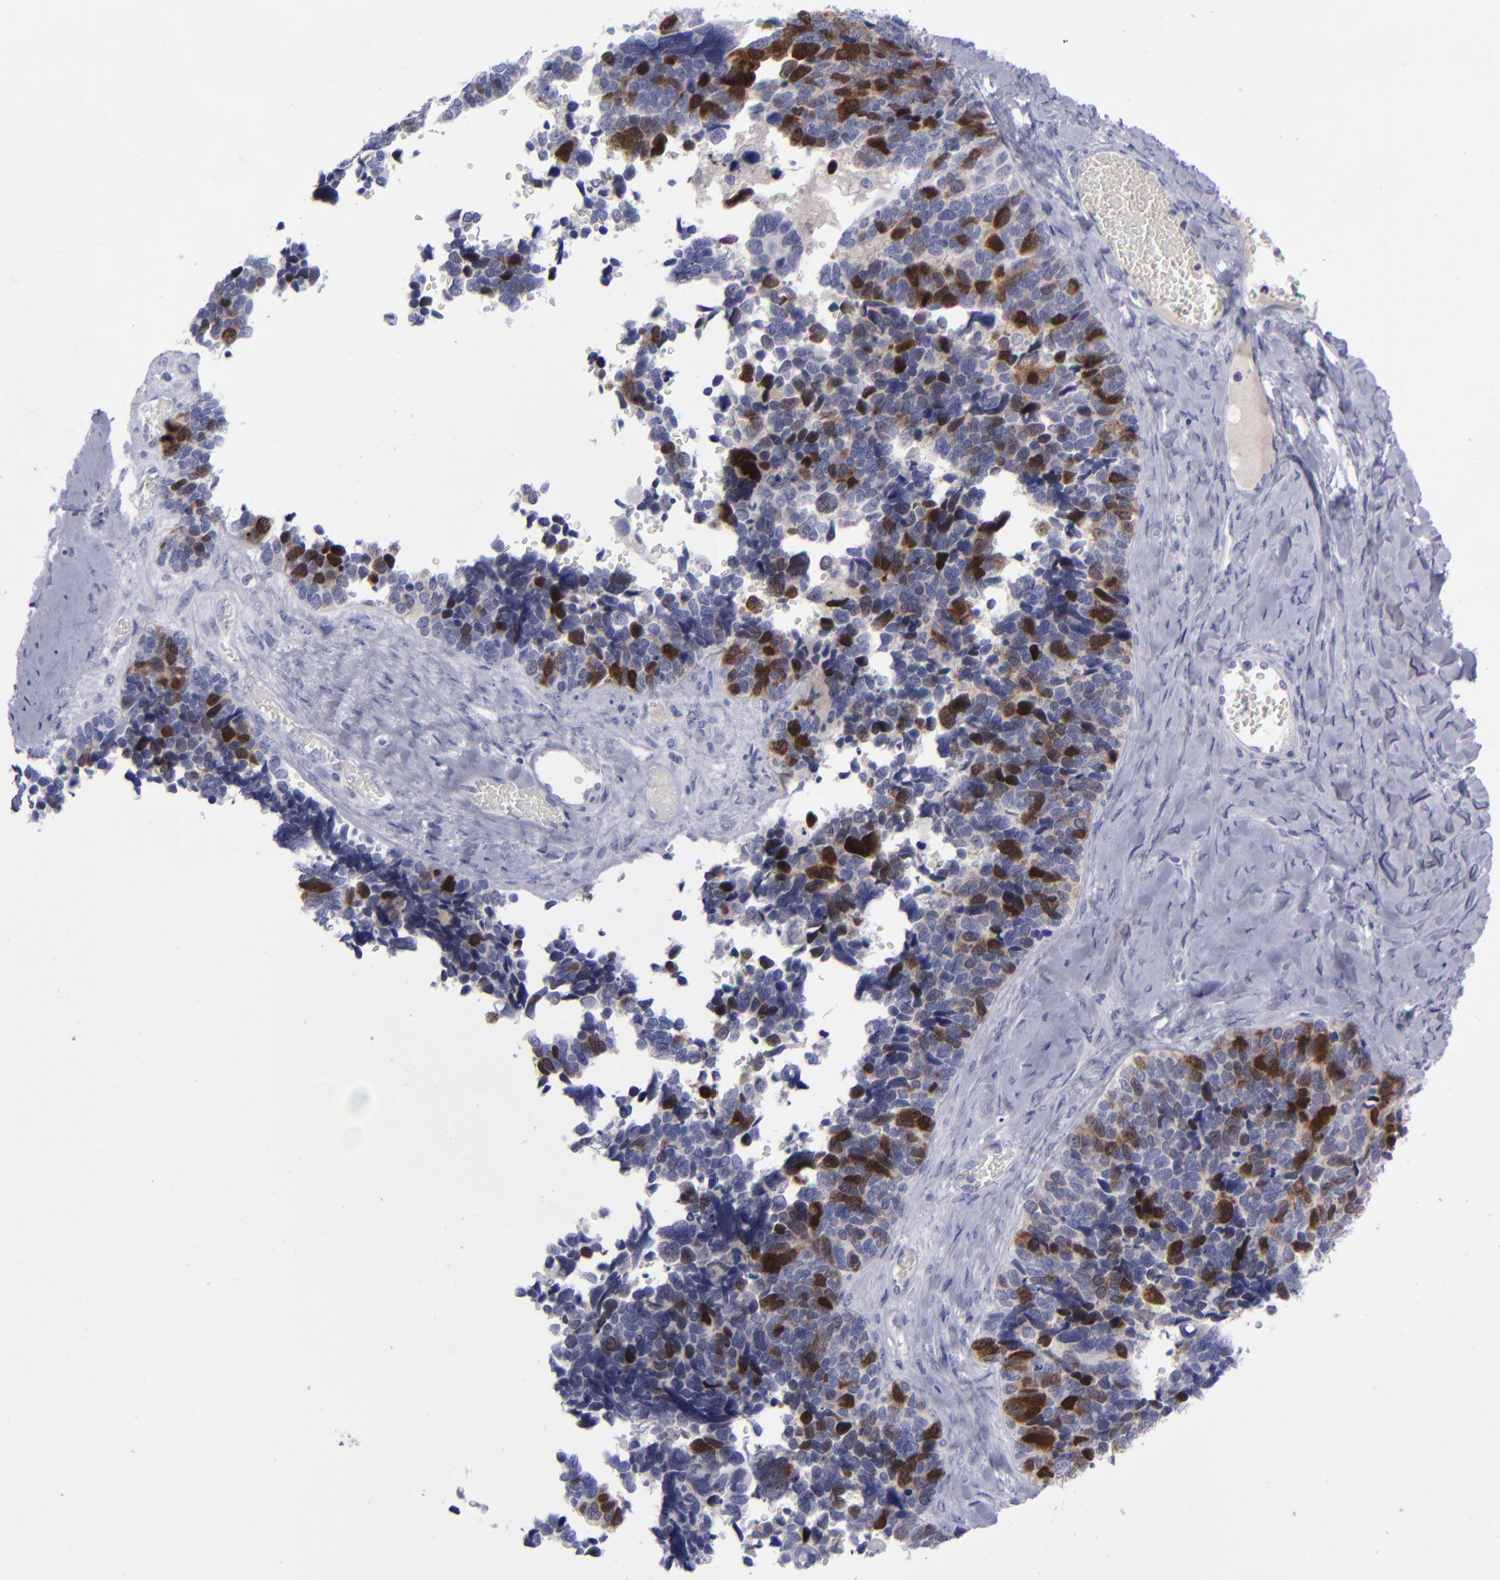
{"staining": {"intensity": "strong", "quantity": "25%-75%", "location": "cytoplasmic/membranous,nuclear"}, "tissue": "ovarian cancer", "cell_type": "Tumor cells", "image_type": "cancer", "snomed": [{"axis": "morphology", "description": "Cystadenocarcinoma, serous, NOS"}, {"axis": "topography", "description": "Ovary"}], "caption": "Immunohistochemical staining of ovarian cancer demonstrates high levels of strong cytoplasmic/membranous and nuclear protein staining in about 25%-75% of tumor cells.", "gene": "AURKA", "patient": {"sex": "female", "age": 77}}